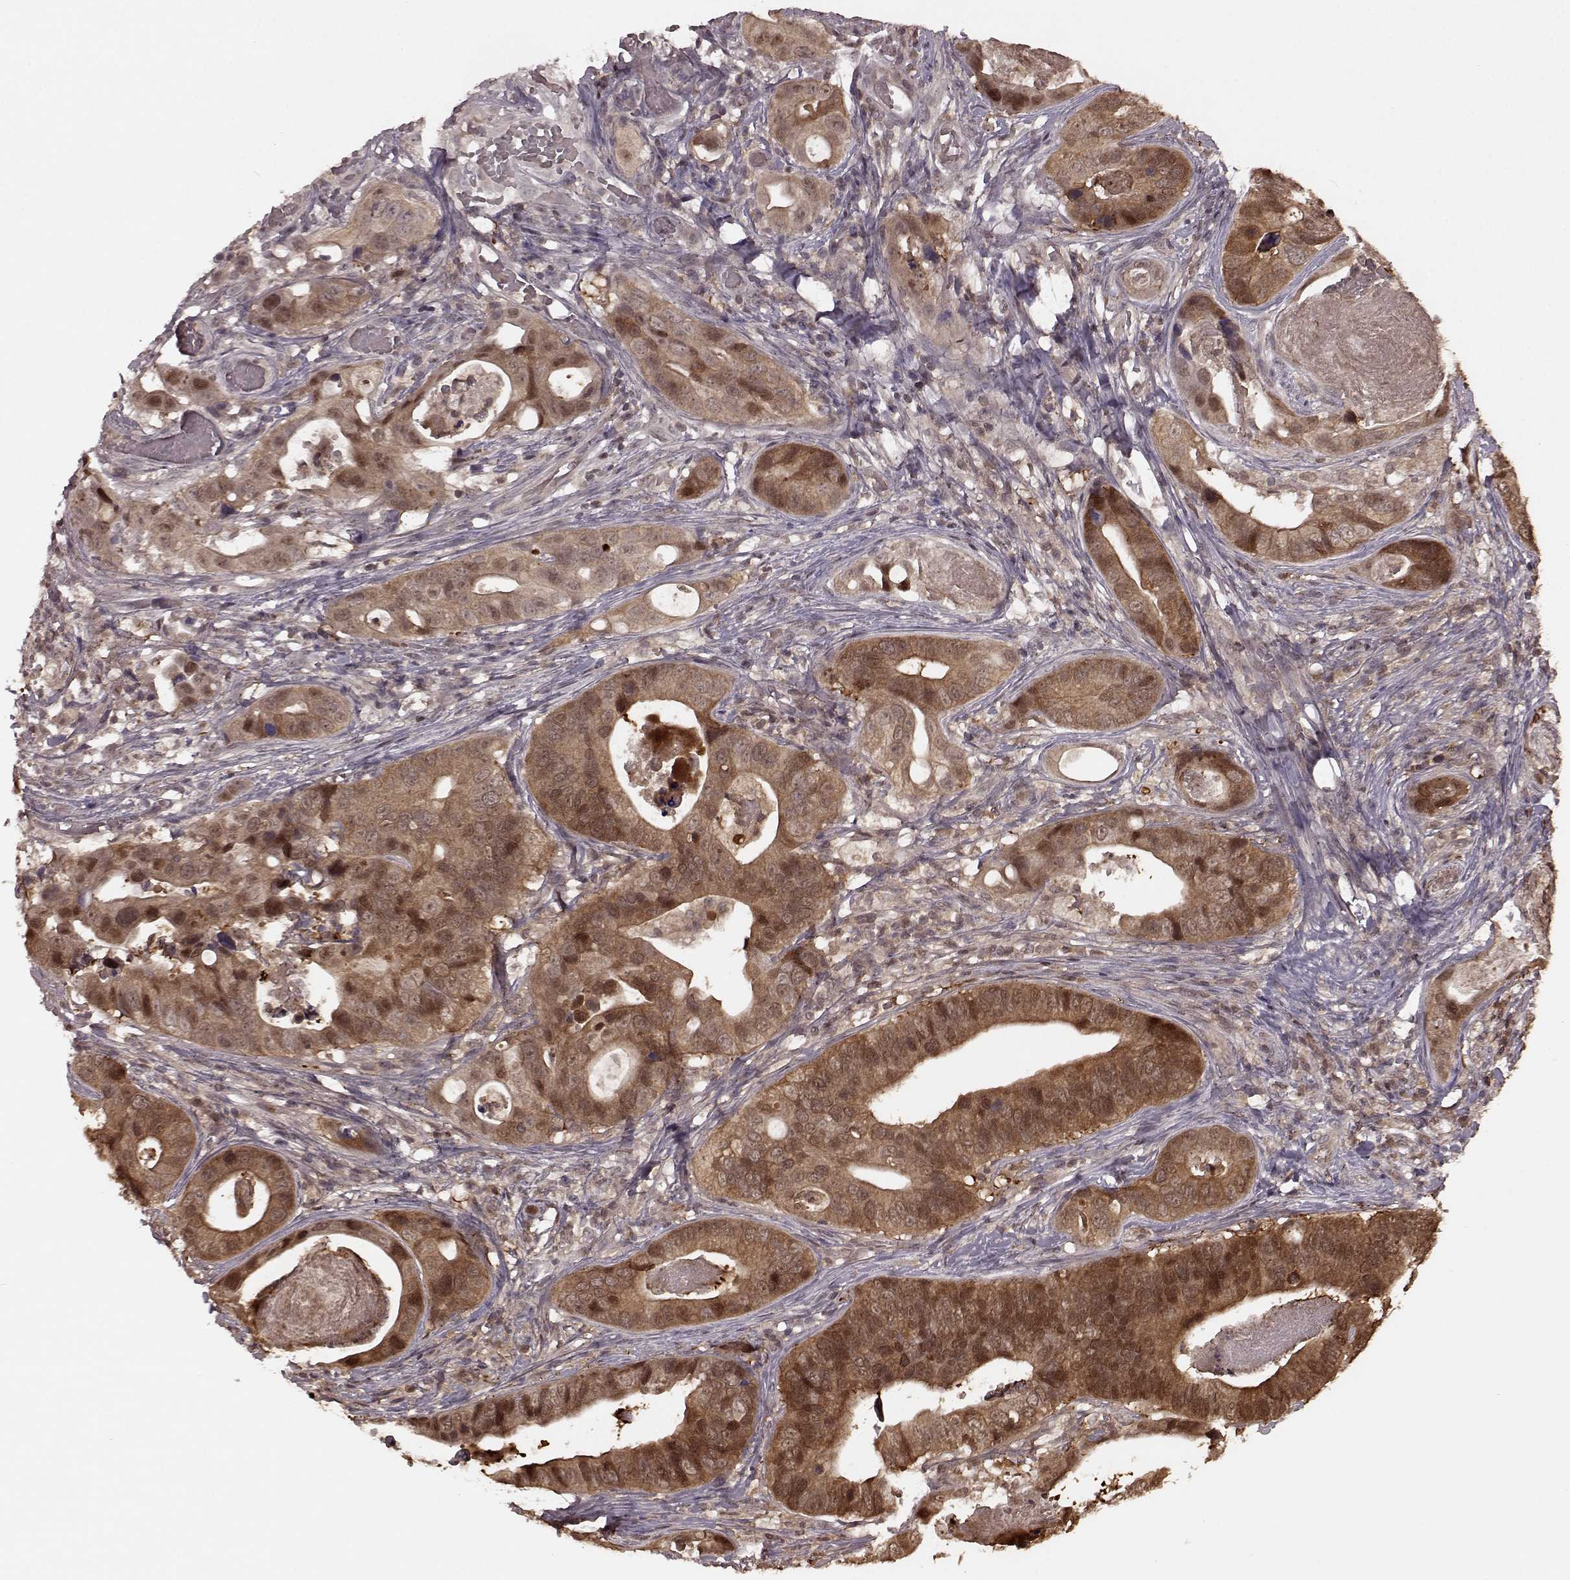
{"staining": {"intensity": "moderate", "quantity": "25%-75%", "location": "cytoplasmic/membranous,nuclear"}, "tissue": "stomach cancer", "cell_type": "Tumor cells", "image_type": "cancer", "snomed": [{"axis": "morphology", "description": "Adenocarcinoma, NOS"}, {"axis": "topography", "description": "Stomach"}], "caption": "Immunohistochemistry (DAB) staining of stomach adenocarcinoma demonstrates moderate cytoplasmic/membranous and nuclear protein staining in about 25%-75% of tumor cells. The staining was performed using DAB (3,3'-diaminobenzidine) to visualize the protein expression in brown, while the nuclei were stained in blue with hematoxylin (Magnification: 20x).", "gene": "GSS", "patient": {"sex": "male", "age": 84}}